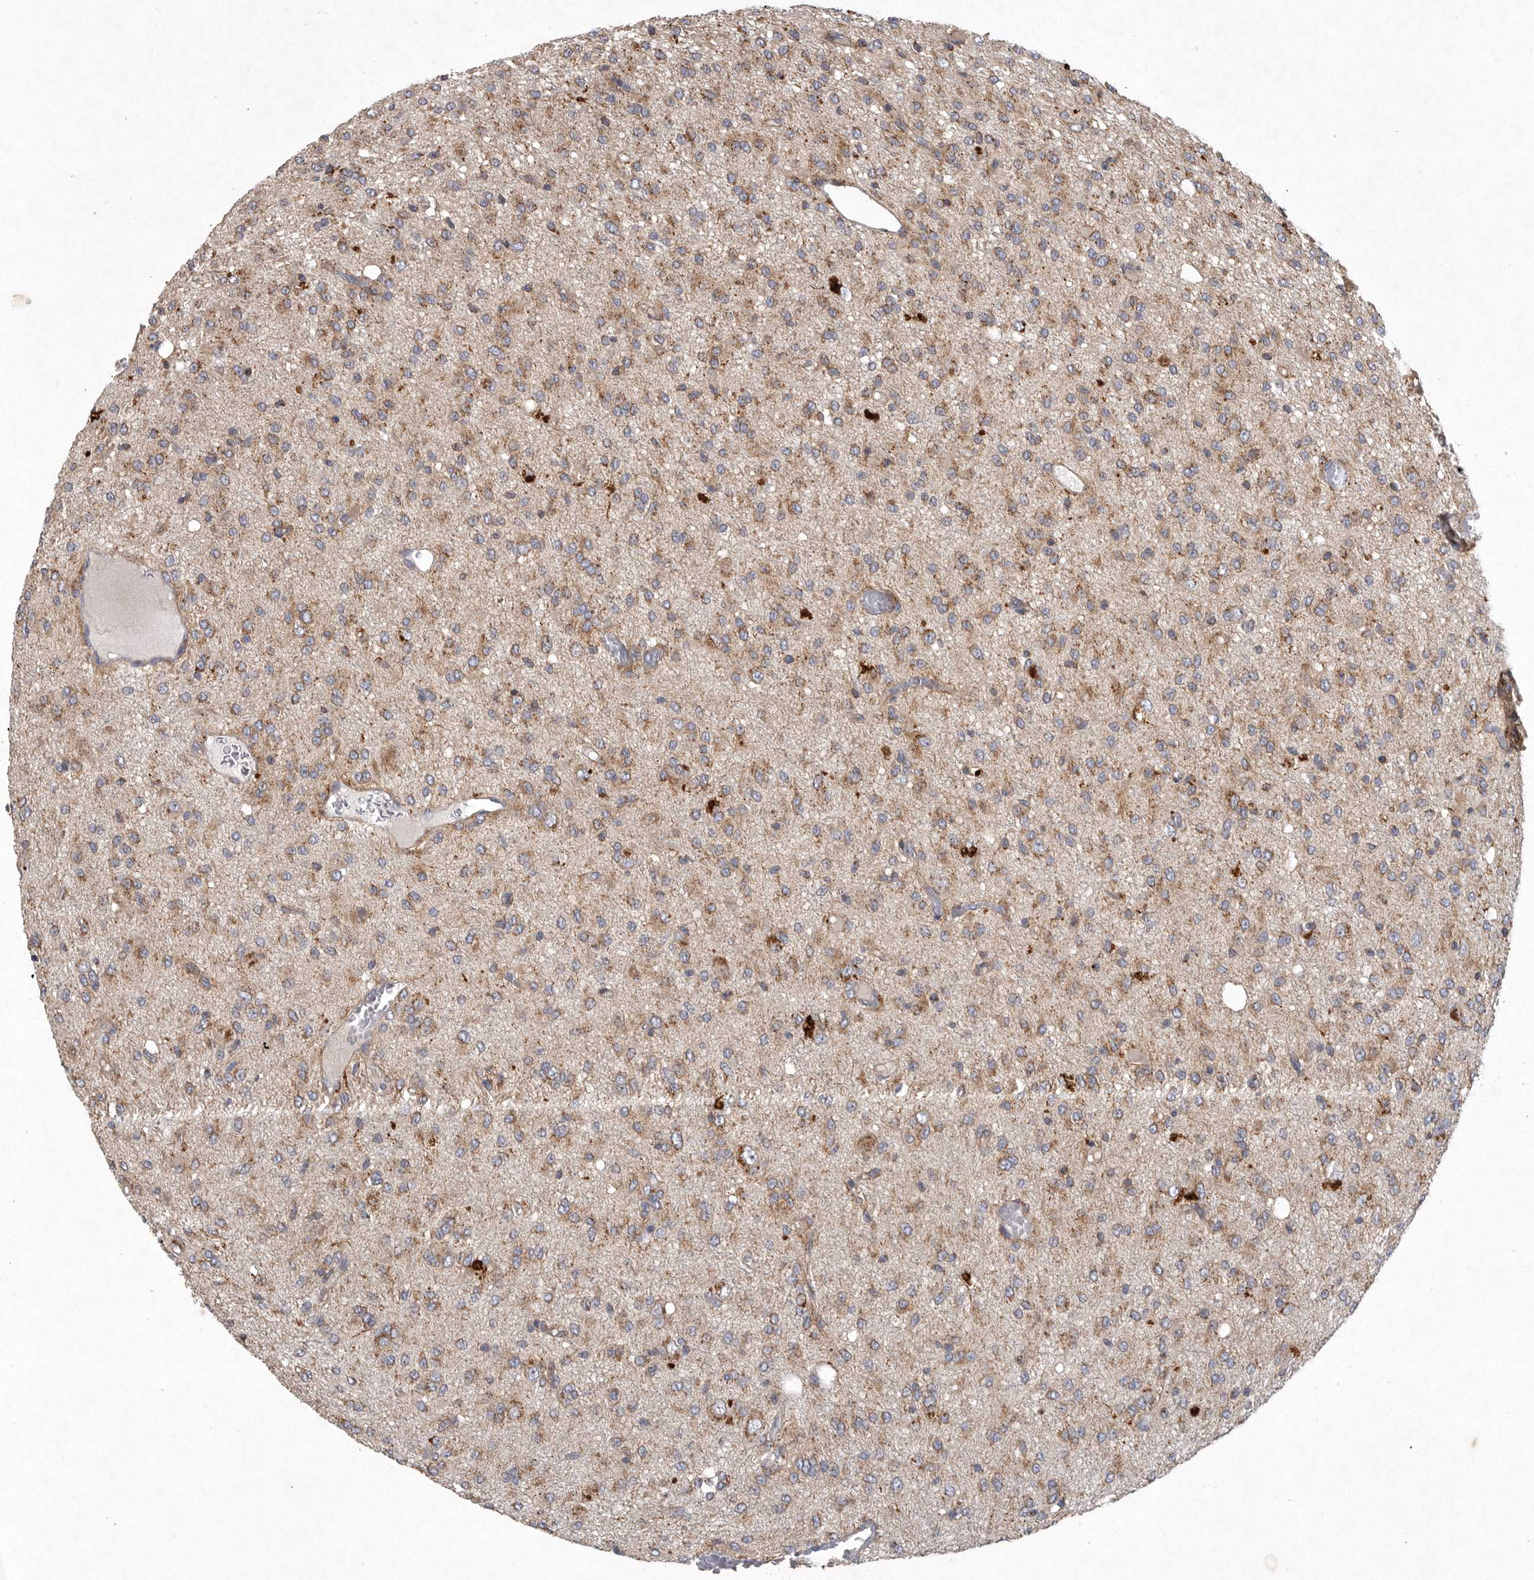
{"staining": {"intensity": "moderate", "quantity": ">75%", "location": "cytoplasmic/membranous"}, "tissue": "glioma", "cell_type": "Tumor cells", "image_type": "cancer", "snomed": [{"axis": "morphology", "description": "Glioma, malignant, High grade"}, {"axis": "topography", "description": "Brain"}], "caption": "Protein analysis of glioma tissue exhibits moderate cytoplasmic/membranous positivity in about >75% of tumor cells.", "gene": "LAMTOR3", "patient": {"sex": "female", "age": 59}}